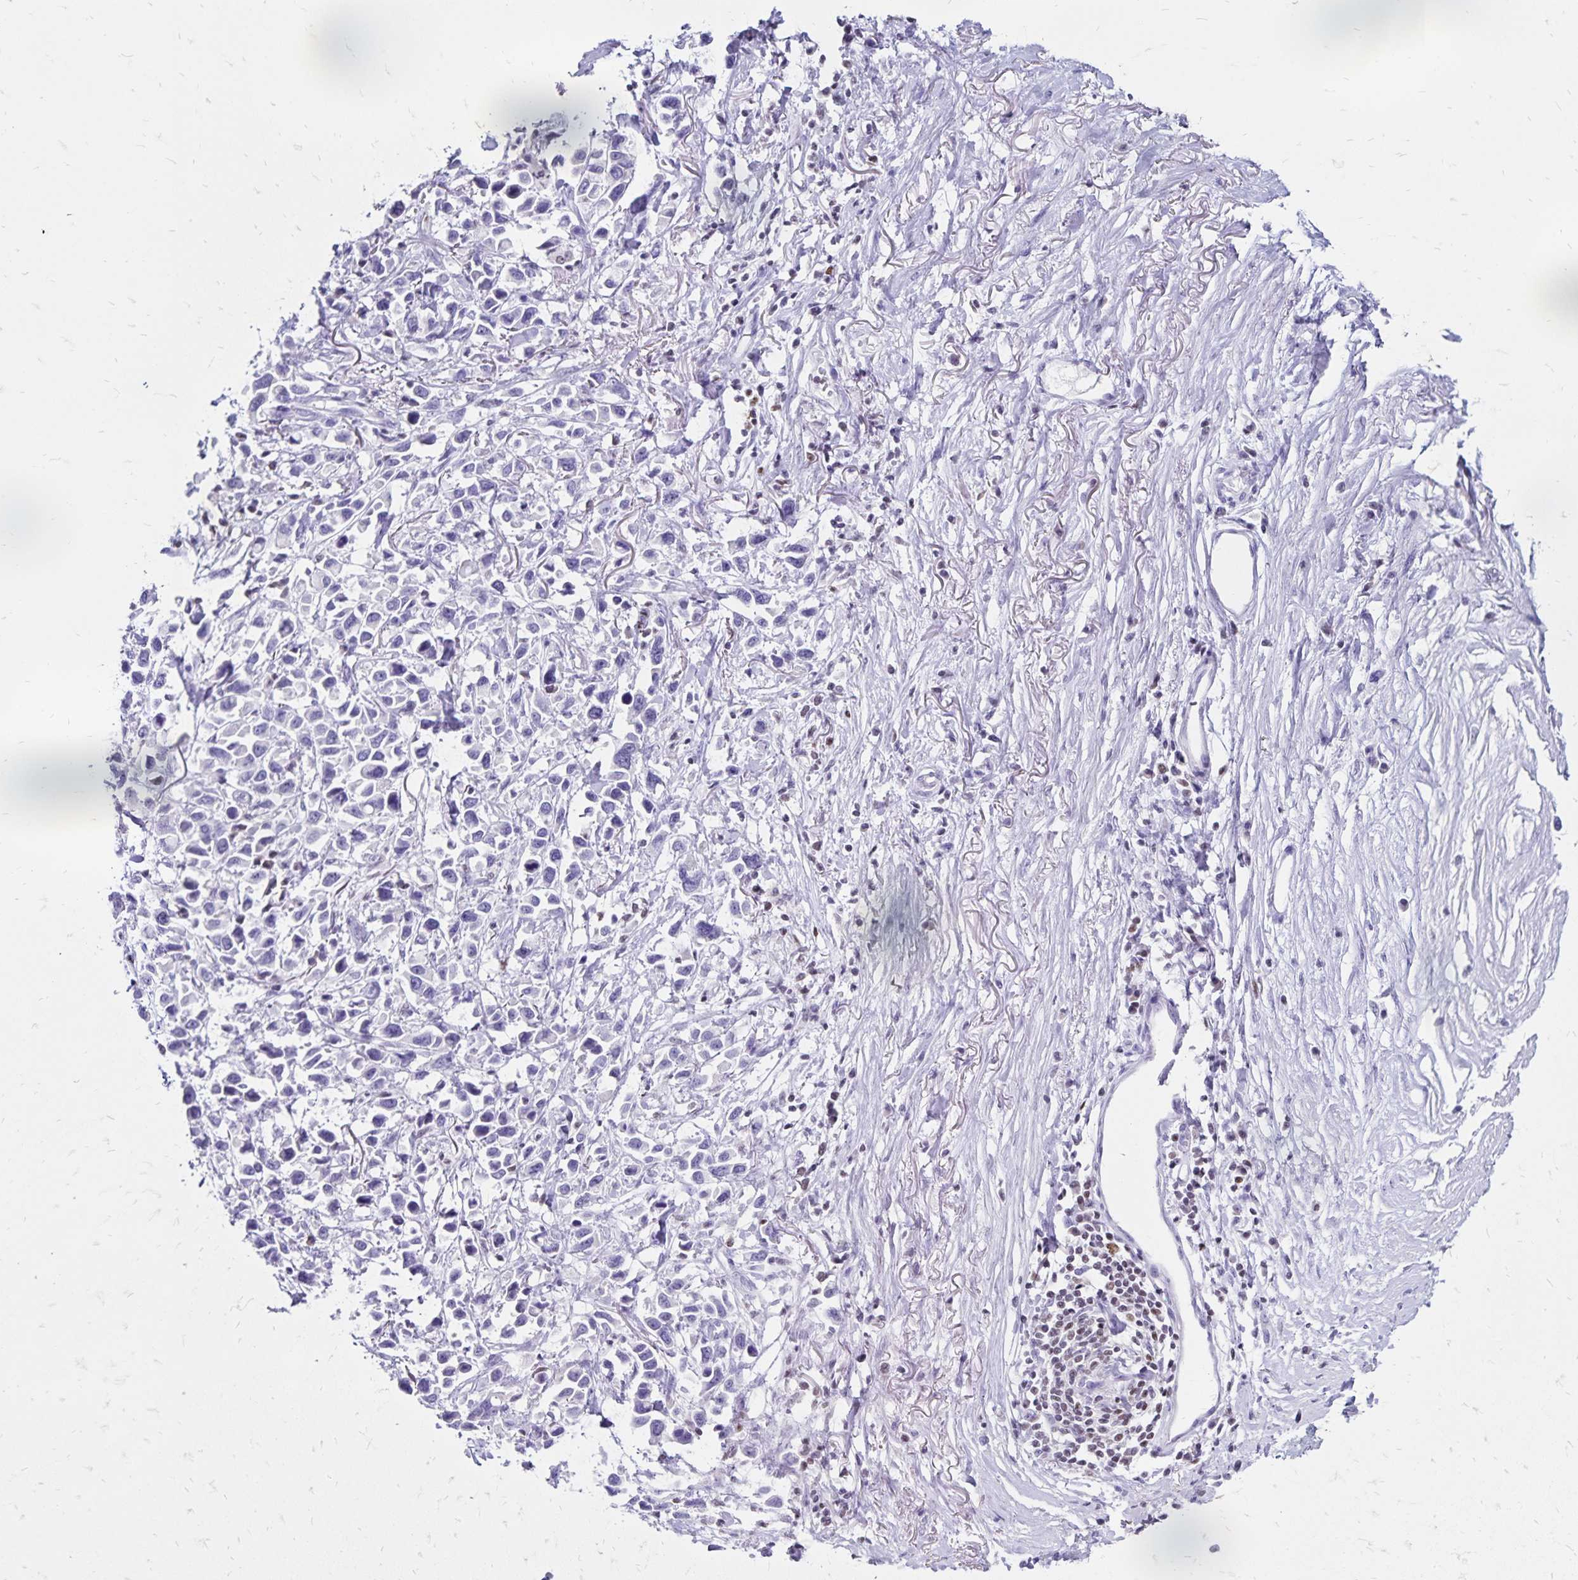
{"staining": {"intensity": "negative", "quantity": "none", "location": "none"}, "tissue": "stomach cancer", "cell_type": "Tumor cells", "image_type": "cancer", "snomed": [{"axis": "morphology", "description": "Adenocarcinoma, NOS"}, {"axis": "topography", "description": "Stomach"}], "caption": "Tumor cells are negative for protein expression in human adenocarcinoma (stomach).", "gene": "IKZF1", "patient": {"sex": "female", "age": 81}}